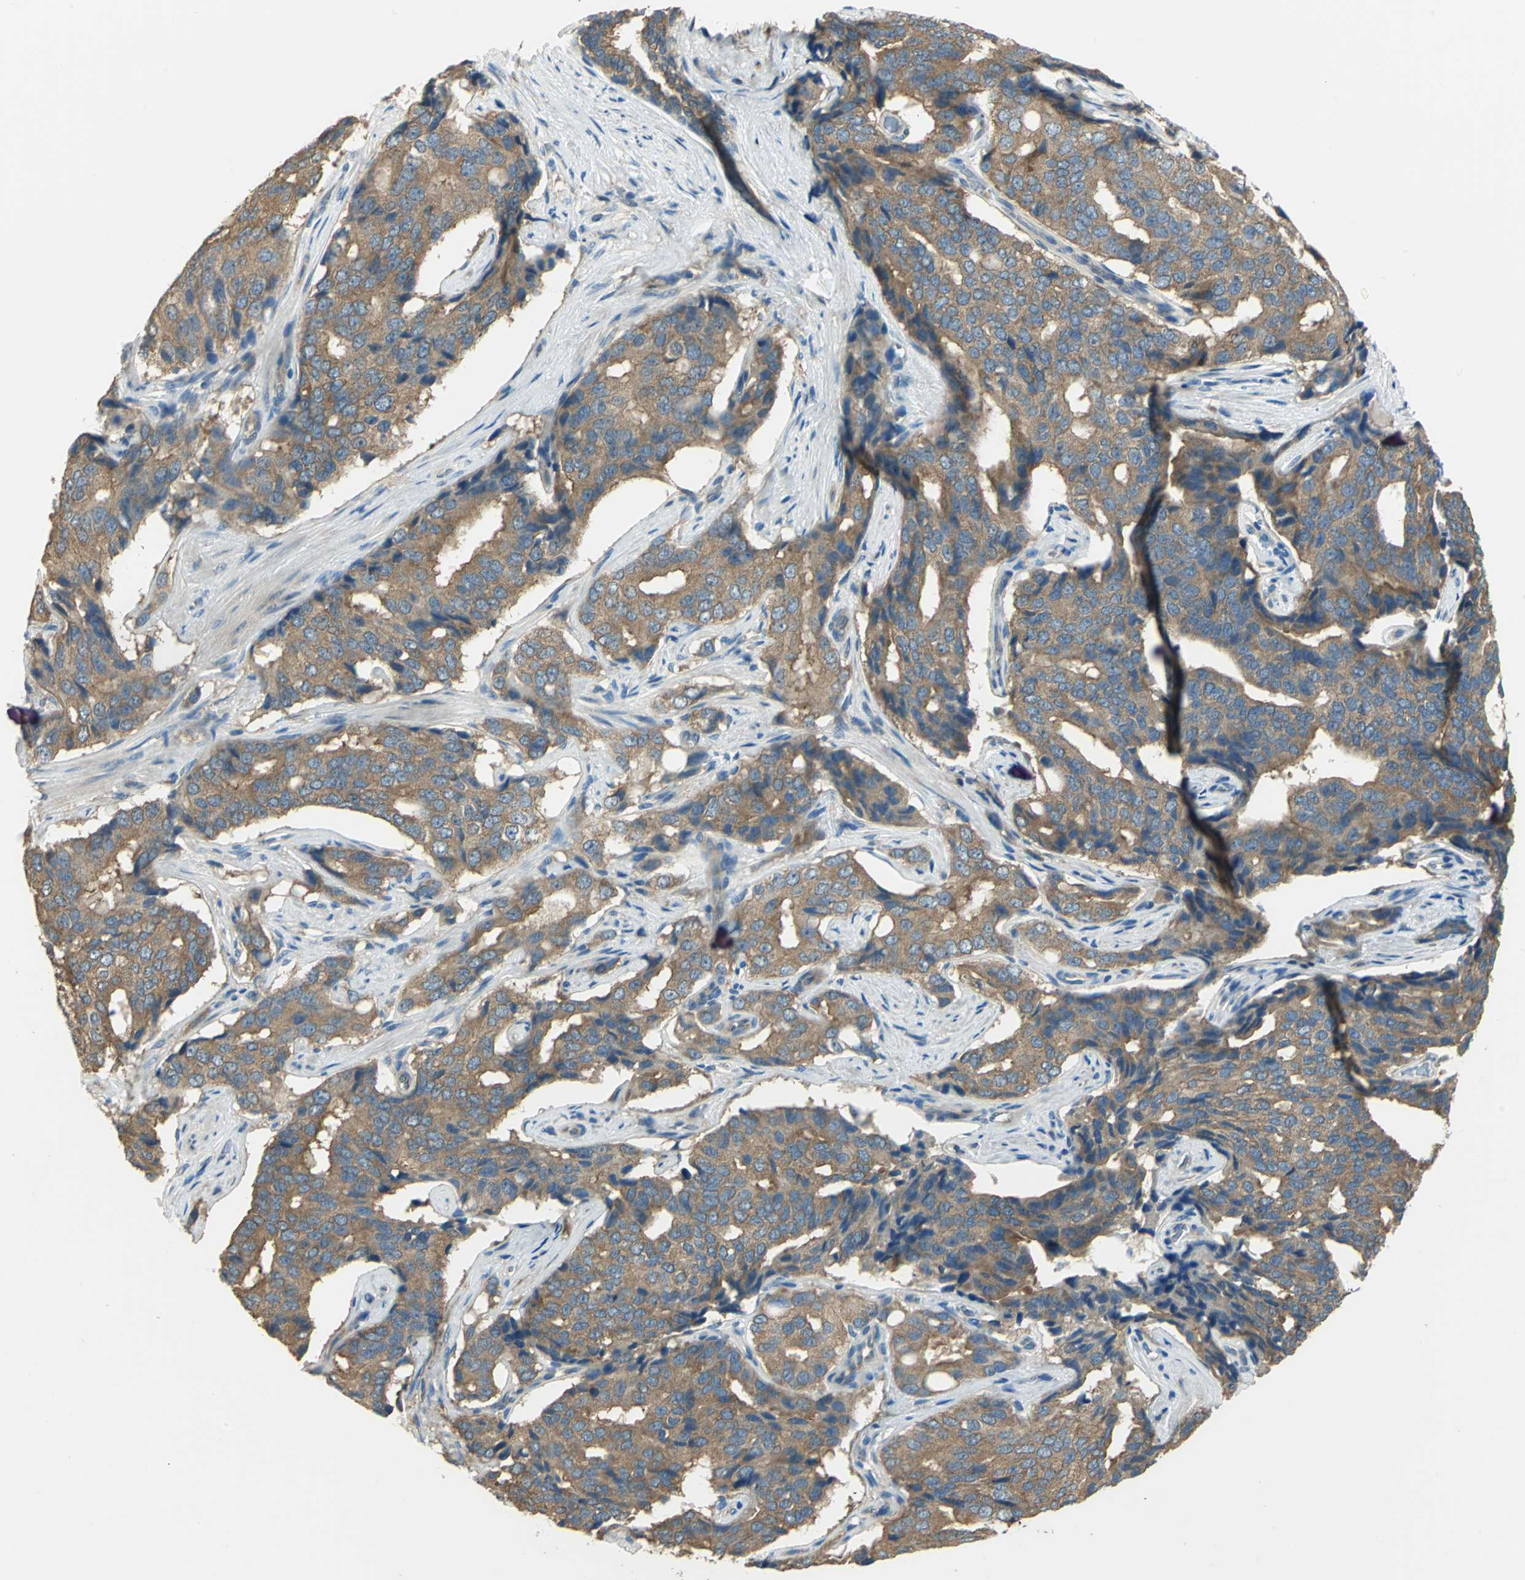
{"staining": {"intensity": "moderate", "quantity": ">75%", "location": "cytoplasmic/membranous"}, "tissue": "prostate cancer", "cell_type": "Tumor cells", "image_type": "cancer", "snomed": [{"axis": "morphology", "description": "Adenocarcinoma, High grade"}, {"axis": "topography", "description": "Prostate"}], "caption": "Prostate cancer stained with immunohistochemistry demonstrates moderate cytoplasmic/membranous positivity in about >75% of tumor cells. Immunohistochemistry (ihc) stains the protein in brown and the nuclei are stained blue.", "gene": "SHC2", "patient": {"sex": "male", "age": 58}}